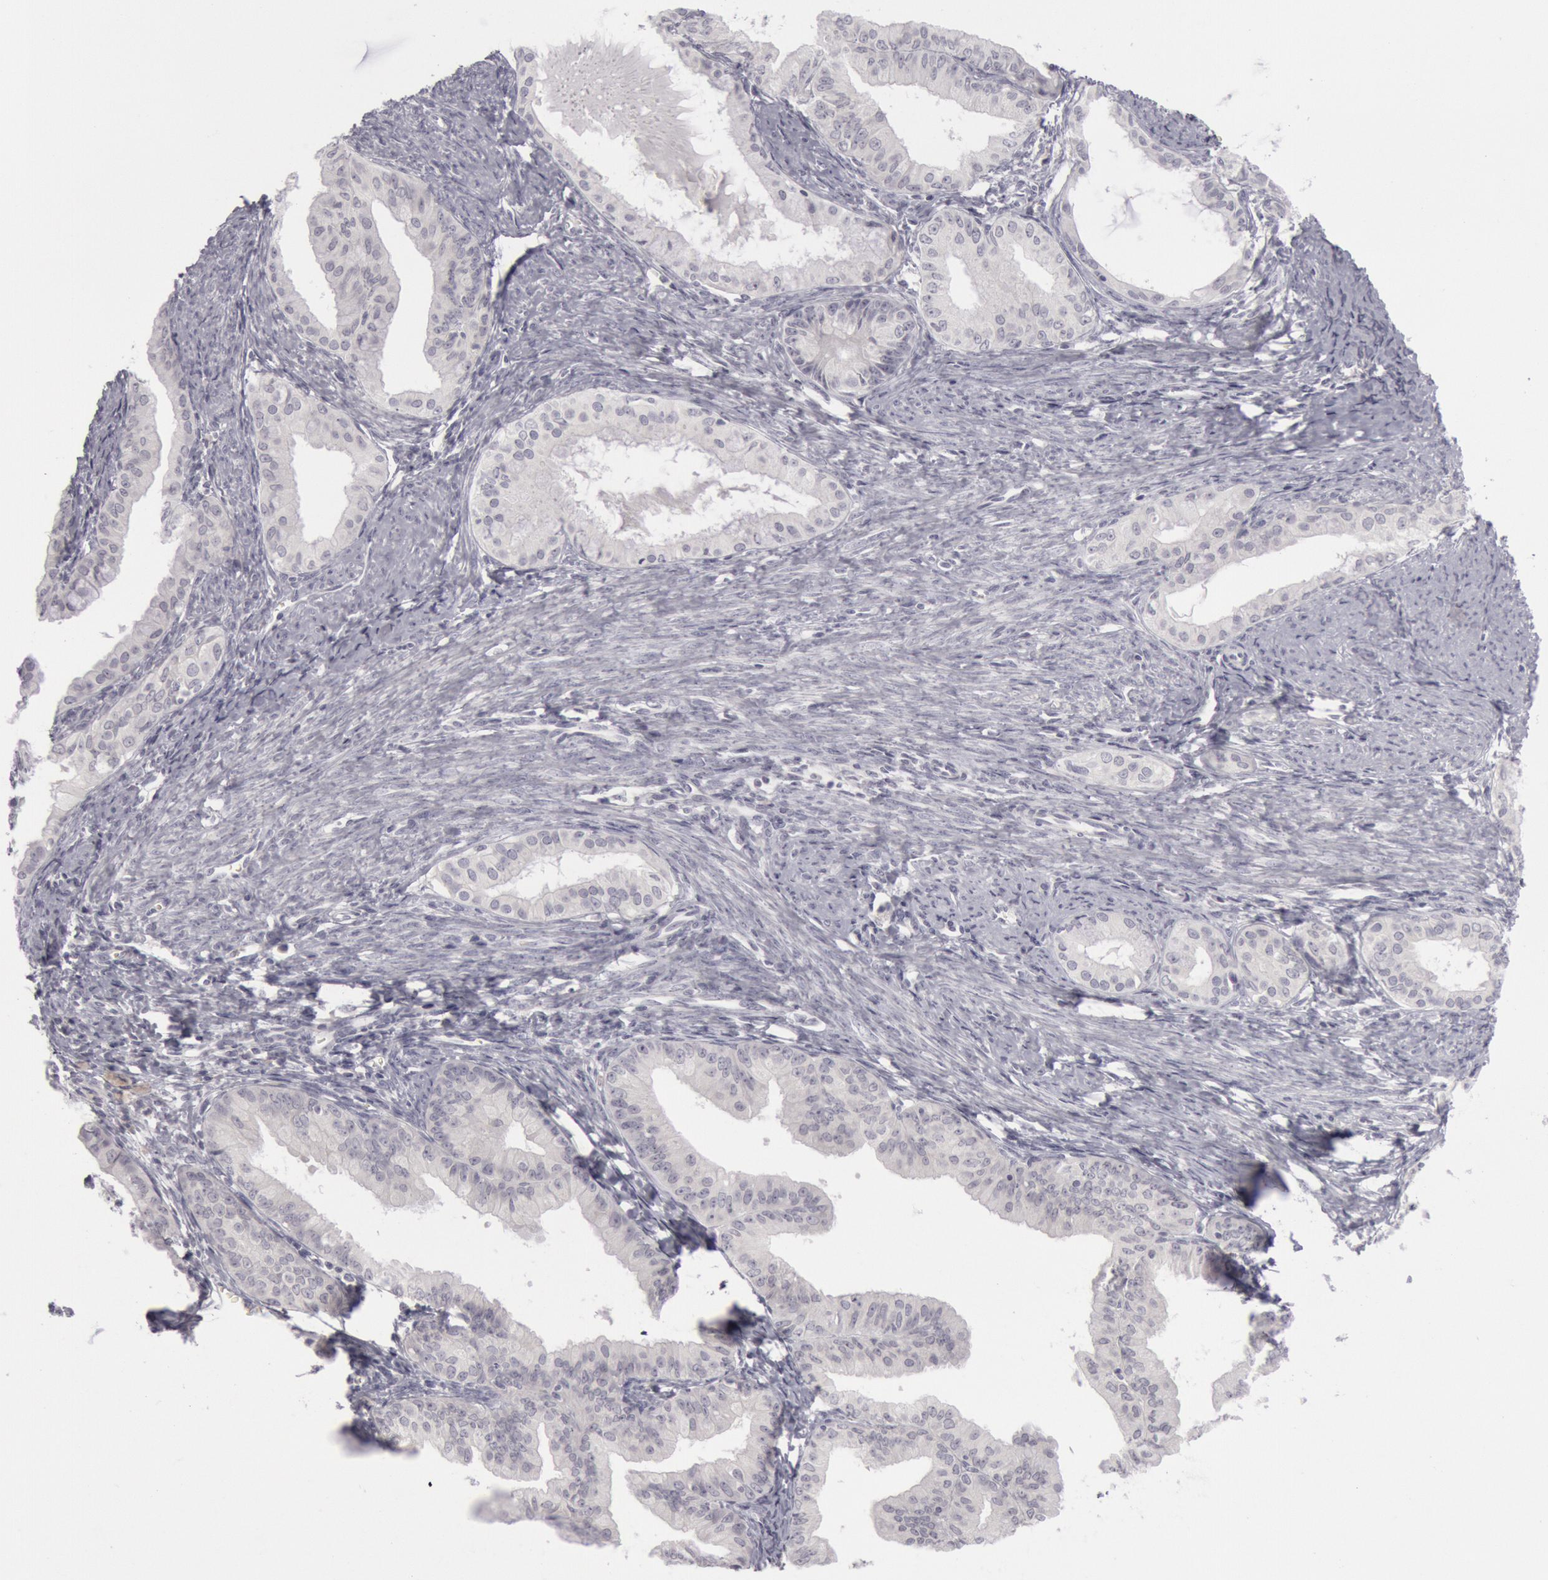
{"staining": {"intensity": "negative", "quantity": "none", "location": "none"}, "tissue": "endometrial cancer", "cell_type": "Tumor cells", "image_type": "cancer", "snomed": [{"axis": "morphology", "description": "Adenocarcinoma, NOS"}, {"axis": "topography", "description": "Endometrium"}], "caption": "Immunohistochemistry (IHC) image of human adenocarcinoma (endometrial) stained for a protein (brown), which reveals no expression in tumor cells.", "gene": "KRT16", "patient": {"sex": "female", "age": 76}}